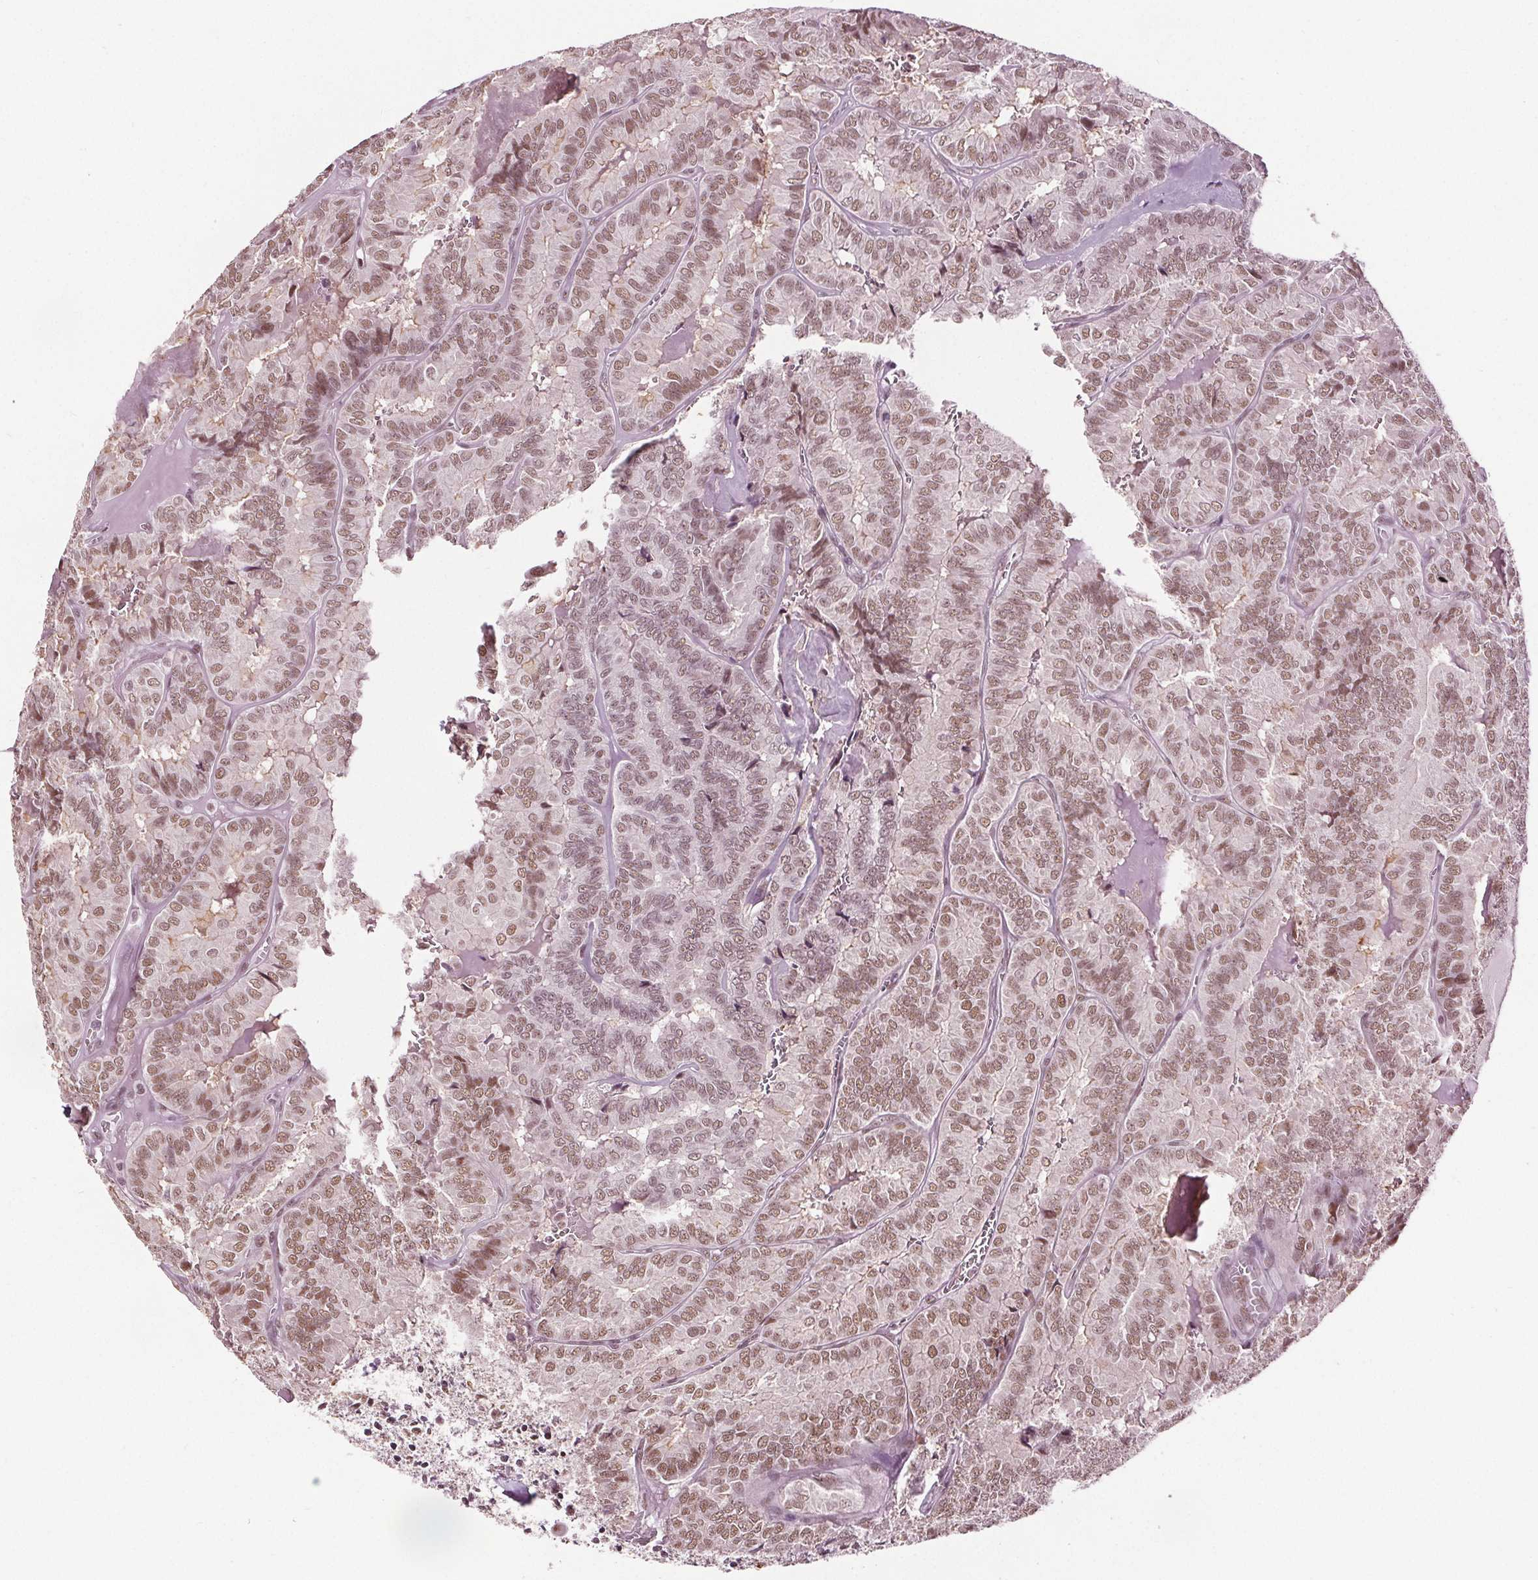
{"staining": {"intensity": "moderate", "quantity": ">75%", "location": "nuclear"}, "tissue": "thyroid cancer", "cell_type": "Tumor cells", "image_type": "cancer", "snomed": [{"axis": "morphology", "description": "Papillary adenocarcinoma, NOS"}, {"axis": "topography", "description": "Thyroid gland"}], "caption": "This is a photomicrograph of IHC staining of papillary adenocarcinoma (thyroid), which shows moderate staining in the nuclear of tumor cells.", "gene": "IWS1", "patient": {"sex": "female", "age": 75}}